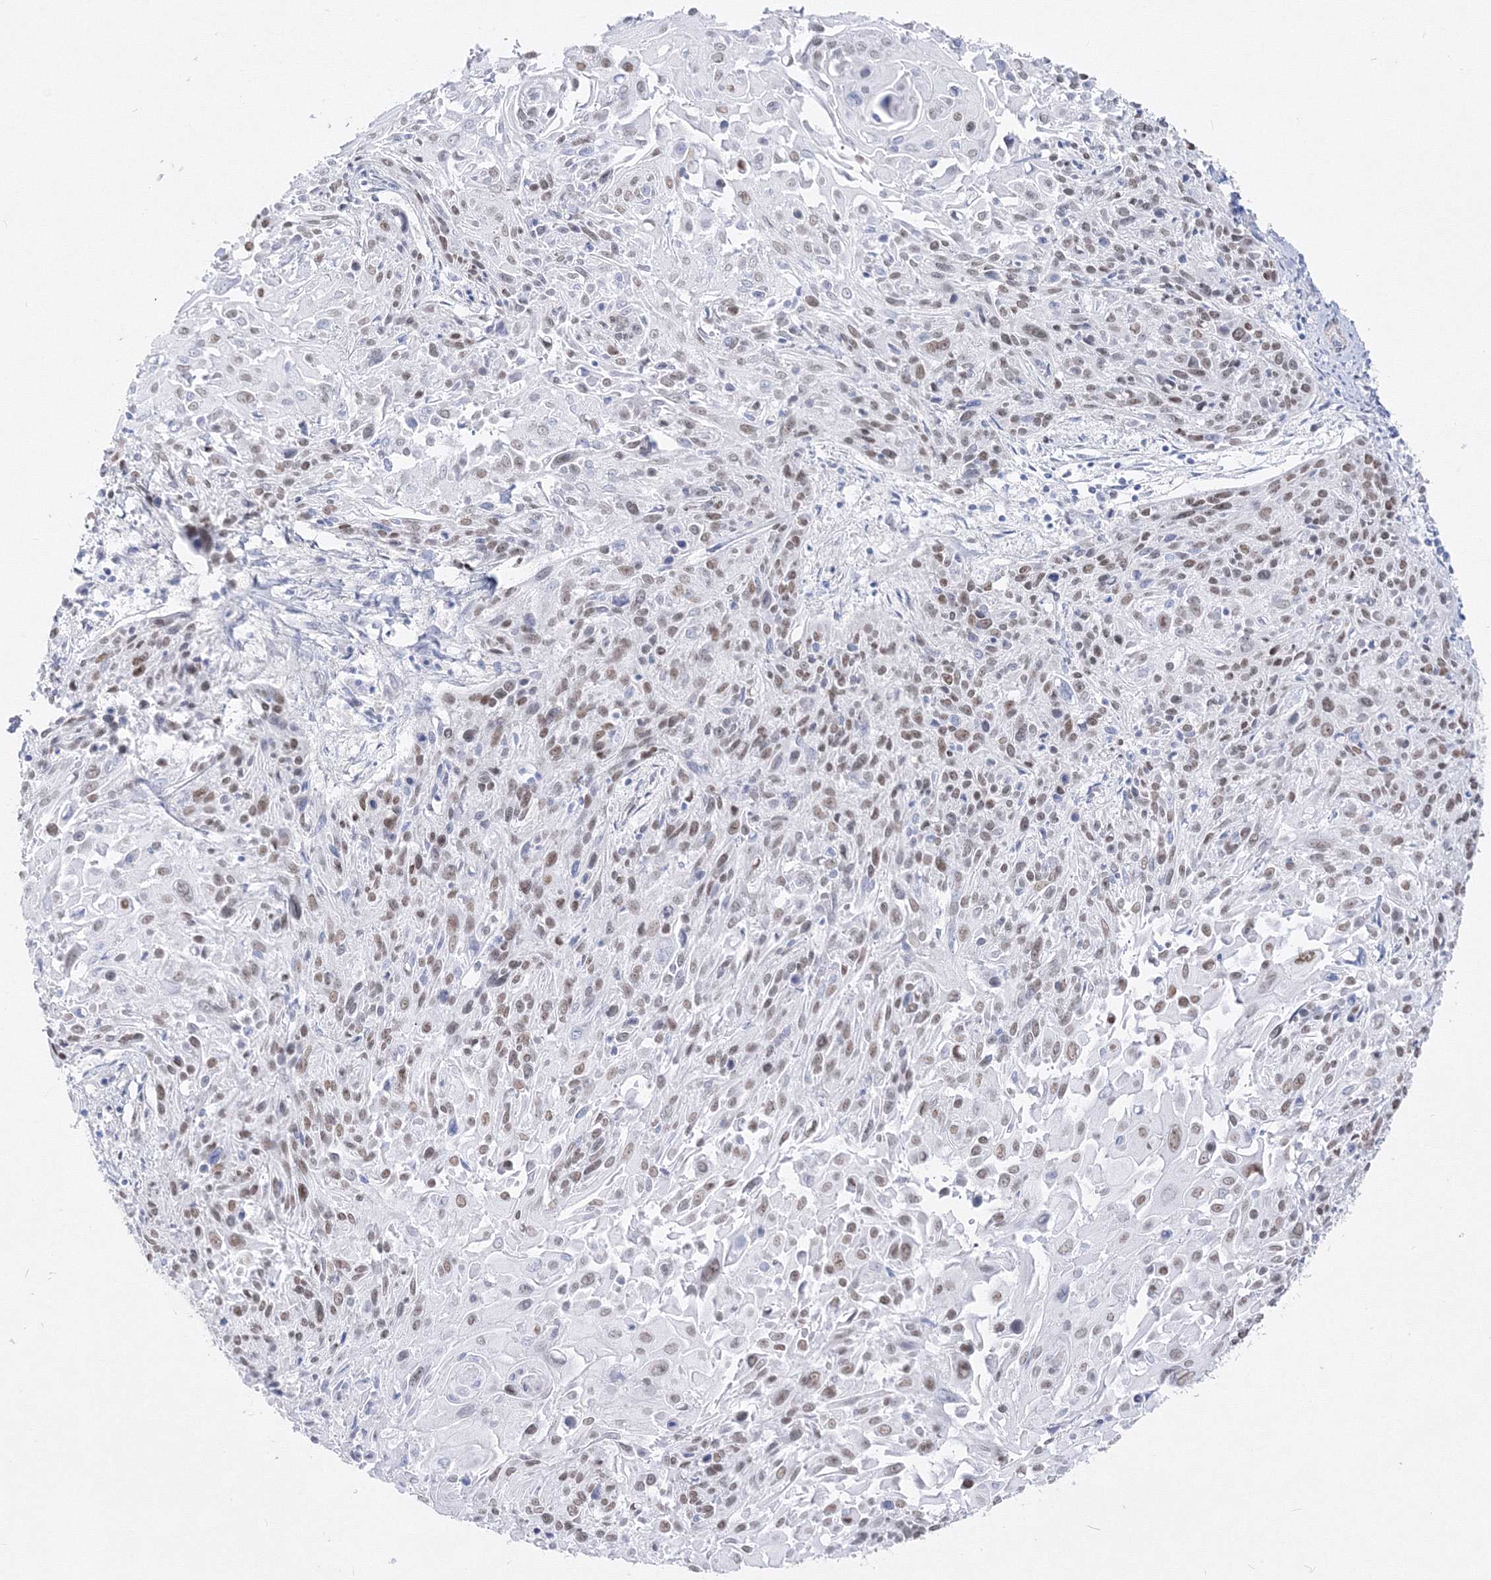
{"staining": {"intensity": "weak", "quantity": "<25%", "location": "nuclear"}, "tissue": "cervical cancer", "cell_type": "Tumor cells", "image_type": "cancer", "snomed": [{"axis": "morphology", "description": "Squamous cell carcinoma, NOS"}, {"axis": "topography", "description": "Cervix"}], "caption": "The micrograph demonstrates no significant expression in tumor cells of cervical cancer (squamous cell carcinoma).", "gene": "ZNF638", "patient": {"sex": "female", "age": 51}}